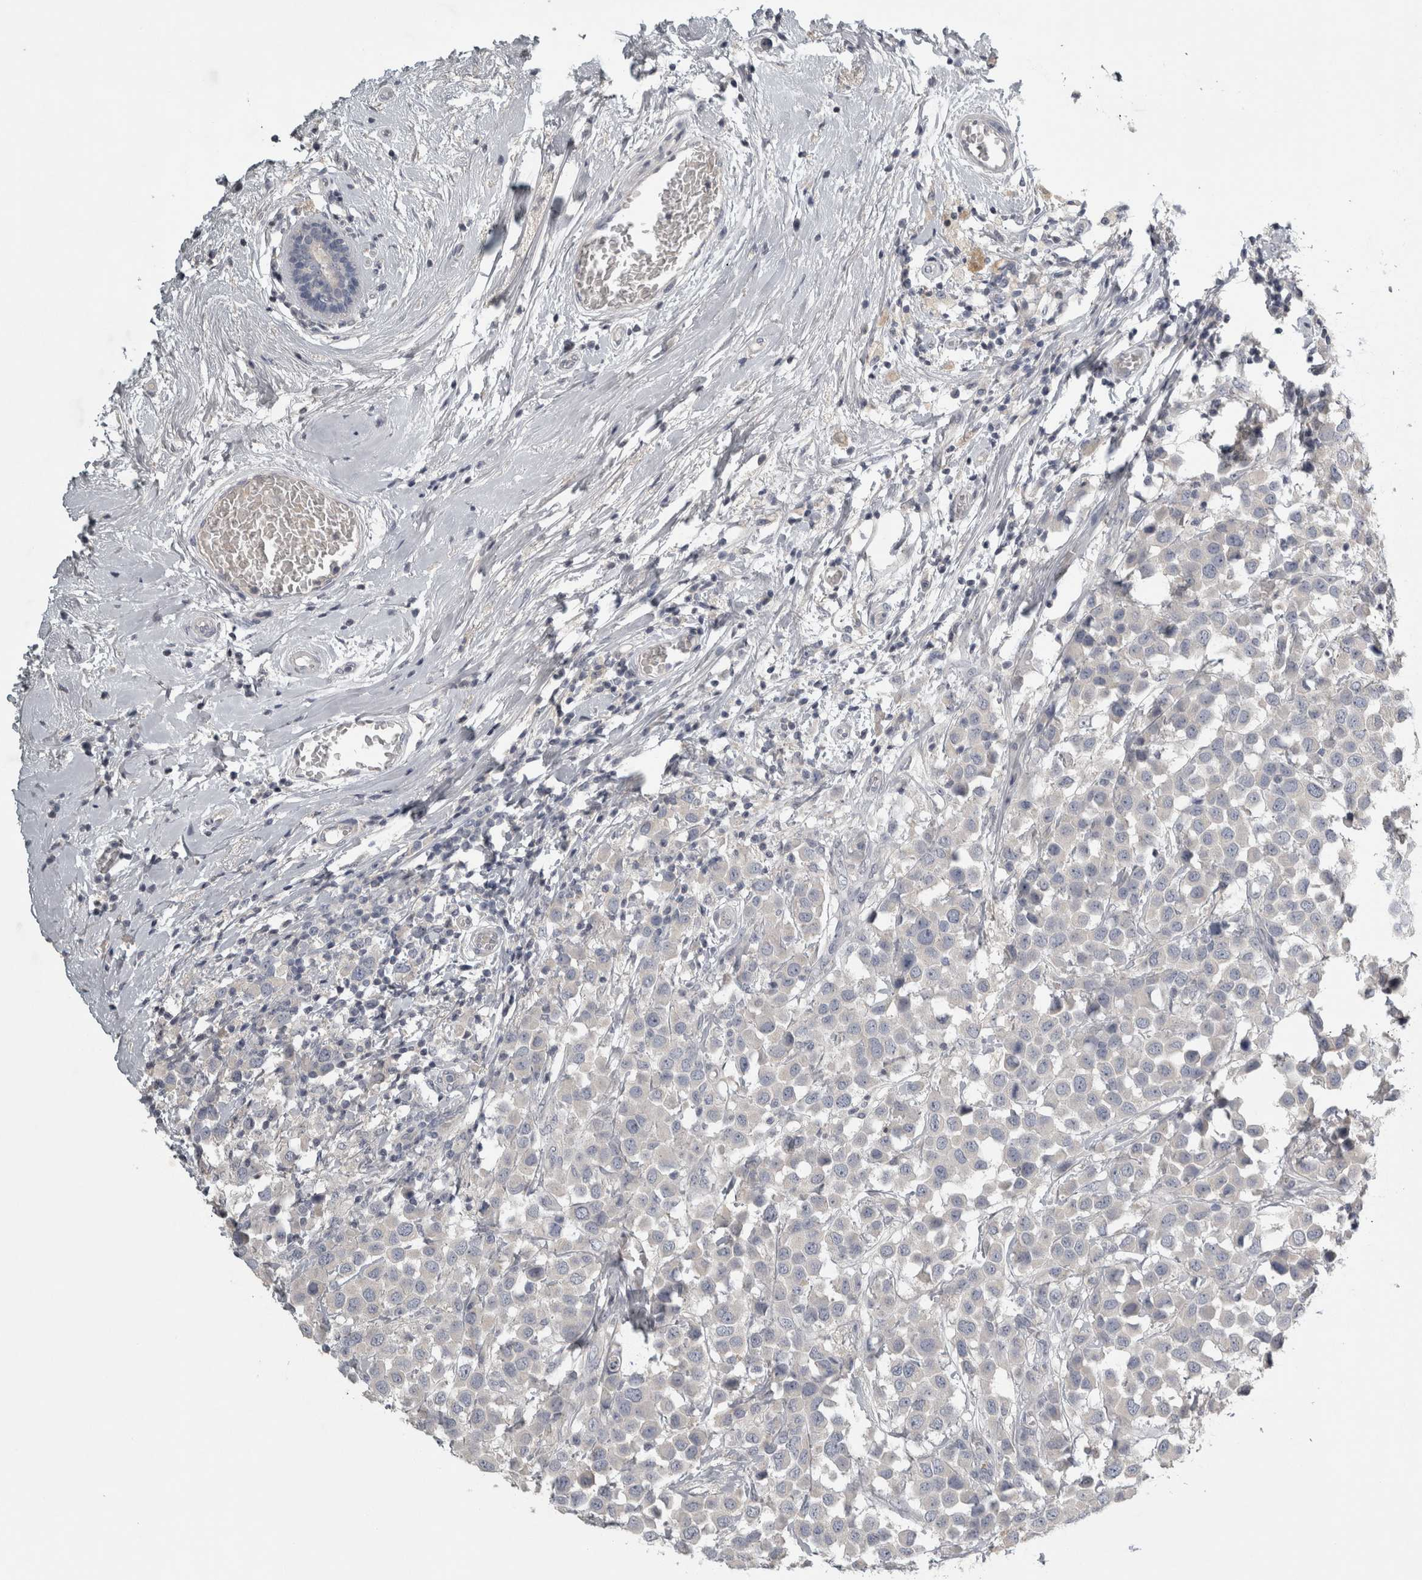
{"staining": {"intensity": "negative", "quantity": "none", "location": "none"}, "tissue": "breast cancer", "cell_type": "Tumor cells", "image_type": "cancer", "snomed": [{"axis": "morphology", "description": "Duct carcinoma"}, {"axis": "topography", "description": "Breast"}], "caption": "IHC of human breast cancer shows no staining in tumor cells.", "gene": "ENPP7", "patient": {"sex": "female", "age": 61}}